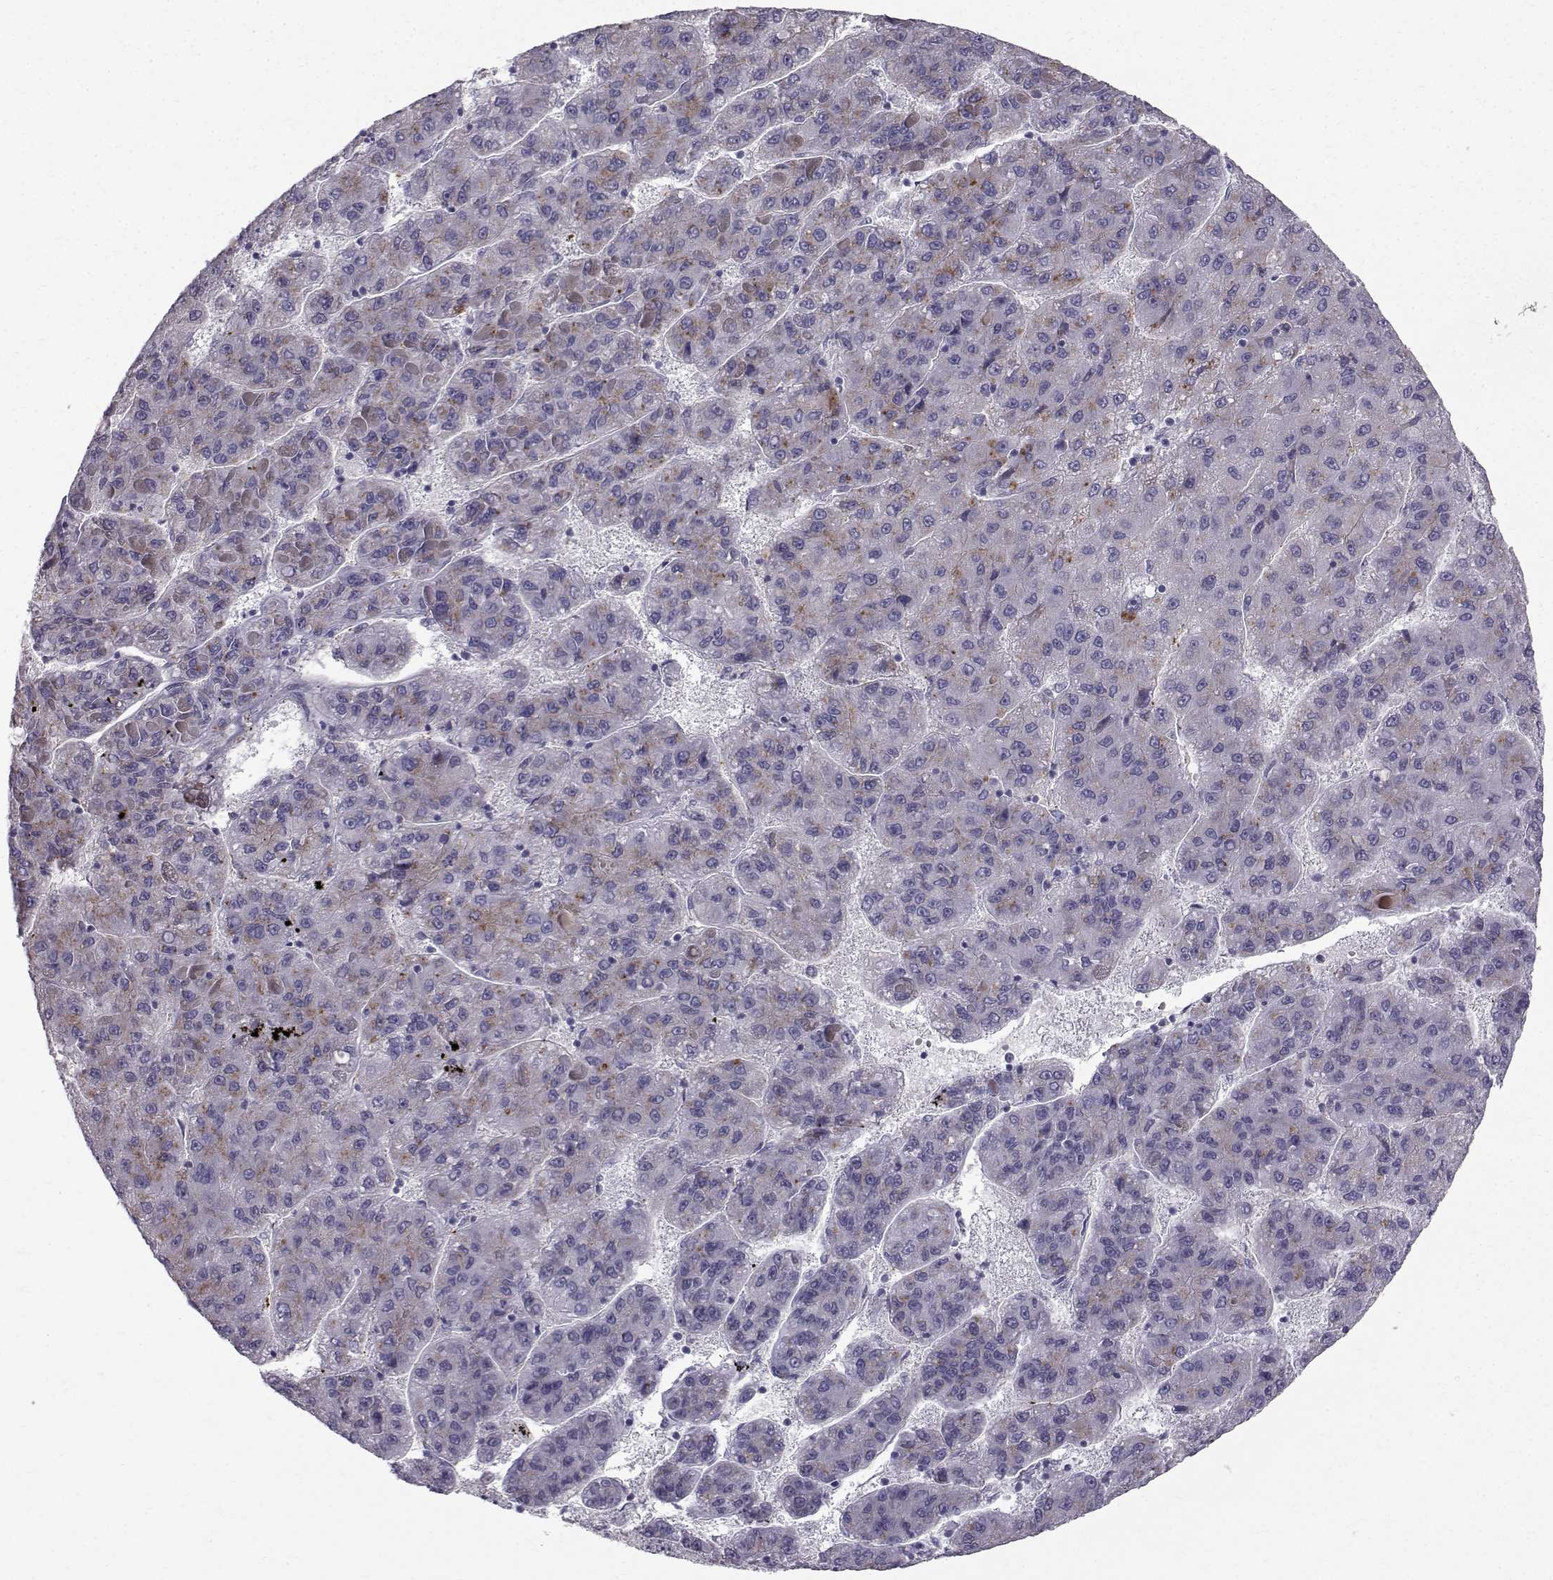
{"staining": {"intensity": "moderate", "quantity": "<25%", "location": "cytoplasmic/membranous"}, "tissue": "liver cancer", "cell_type": "Tumor cells", "image_type": "cancer", "snomed": [{"axis": "morphology", "description": "Carcinoma, Hepatocellular, NOS"}, {"axis": "topography", "description": "Liver"}], "caption": "The histopathology image shows immunohistochemical staining of liver cancer (hepatocellular carcinoma). There is moderate cytoplasmic/membranous positivity is identified in about <25% of tumor cells. (Brightfield microscopy of DAB IHC at high magnification).", "gene": "CALCR", "patient": {"sex": "female", "age": 82}}